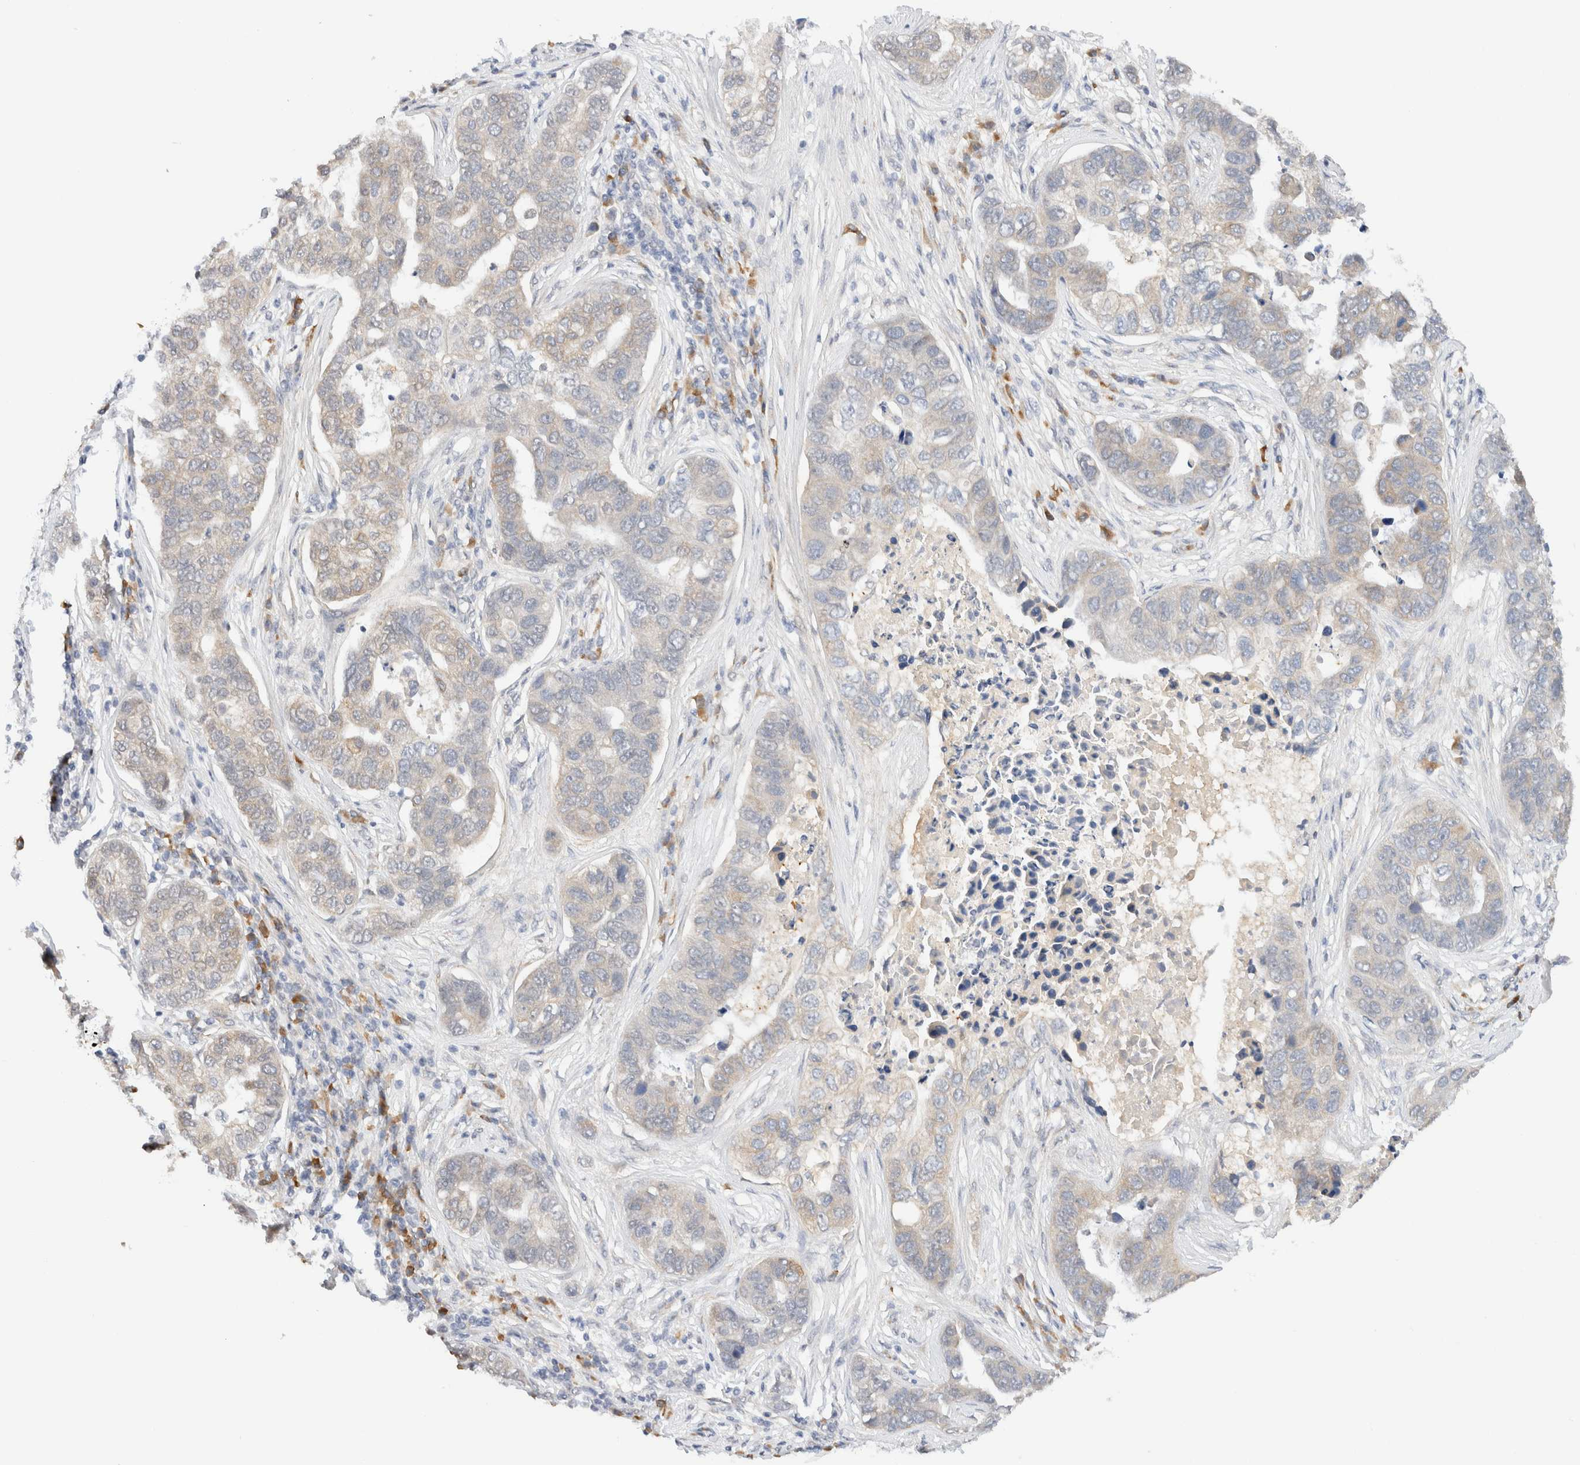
{"staining": {"intensity": "weak", "quantity": "<25%", "location": "cytoplasmic/membranous"}, "tissue": "pancreatic cancer", "cell_type": "Tumor cells", "image_type": "cancer", "snomed": [{"axis": "morphology", "description": "Adenocarcinoma, NOS"}, {"axis": "topography", "description": "Pancreas"}], "caption": "Adenocarcinoma (pancreatic) was stained to show a protein in brown. There is no significant expression in tumor cells.", "gene": "SYVN1", "patient": {"sex": "female", "age": 61}}